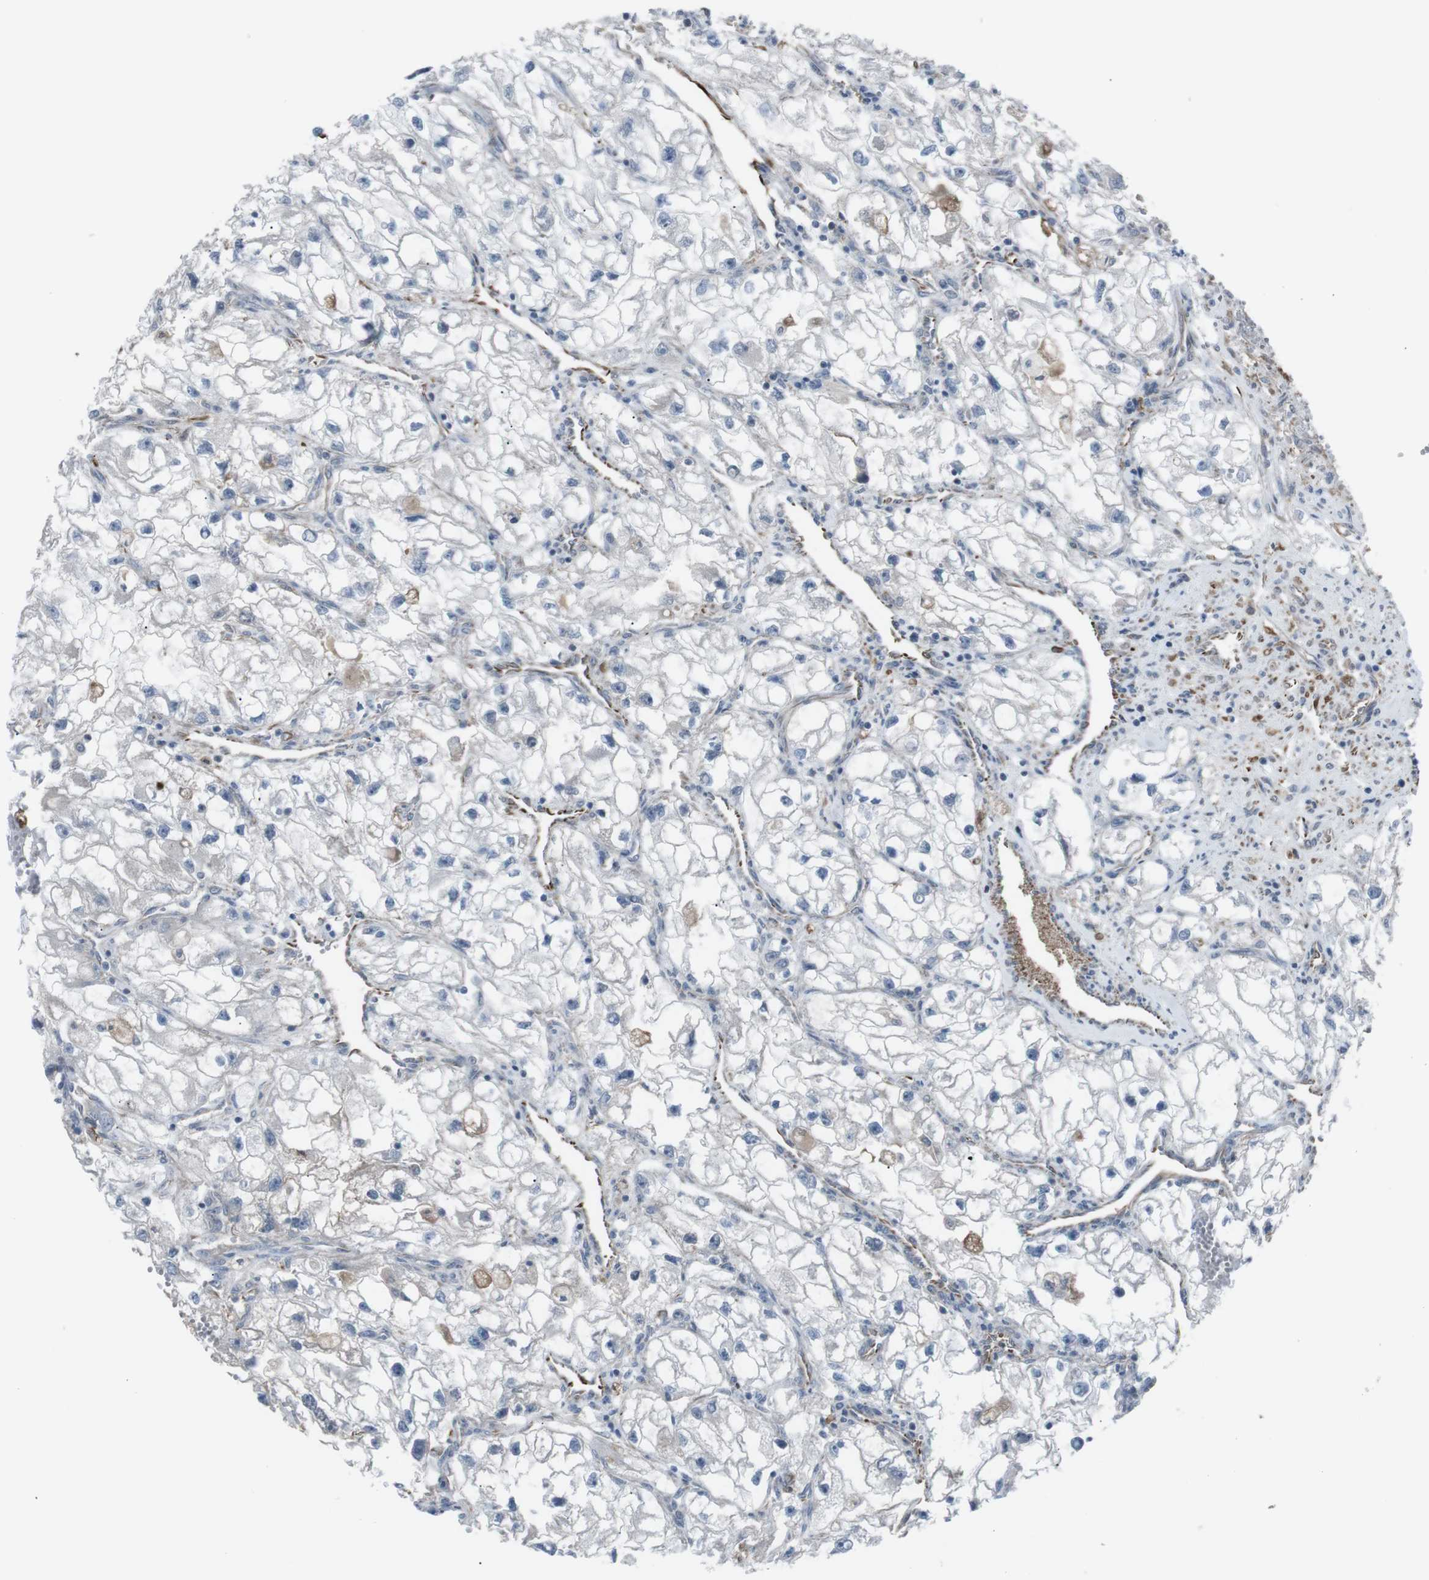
{"staining": {"intensity": "negative", "quantity": "none", "location": "none"}, "tissue": "renal cancer", "cell_type": "Tumor cells", "image_type": "cancer", "snomed": [{"axis": "morphology", "description": "Adenocarcinoma, NOS"}, {"axis": "topography", "description": "Kidney"}], "caption": "Immunohistochemical staining of human adenocarcinoma (renal) demonstrates no significant staining in tumor cells. The staining was performed using DAB to visualize the protein expression in brown, while the nuclei were stained in blue with hematoxylin (Magnification: 20x).", "gene": "TMEM141", "patient": {"sex": "female", "age": 70}}